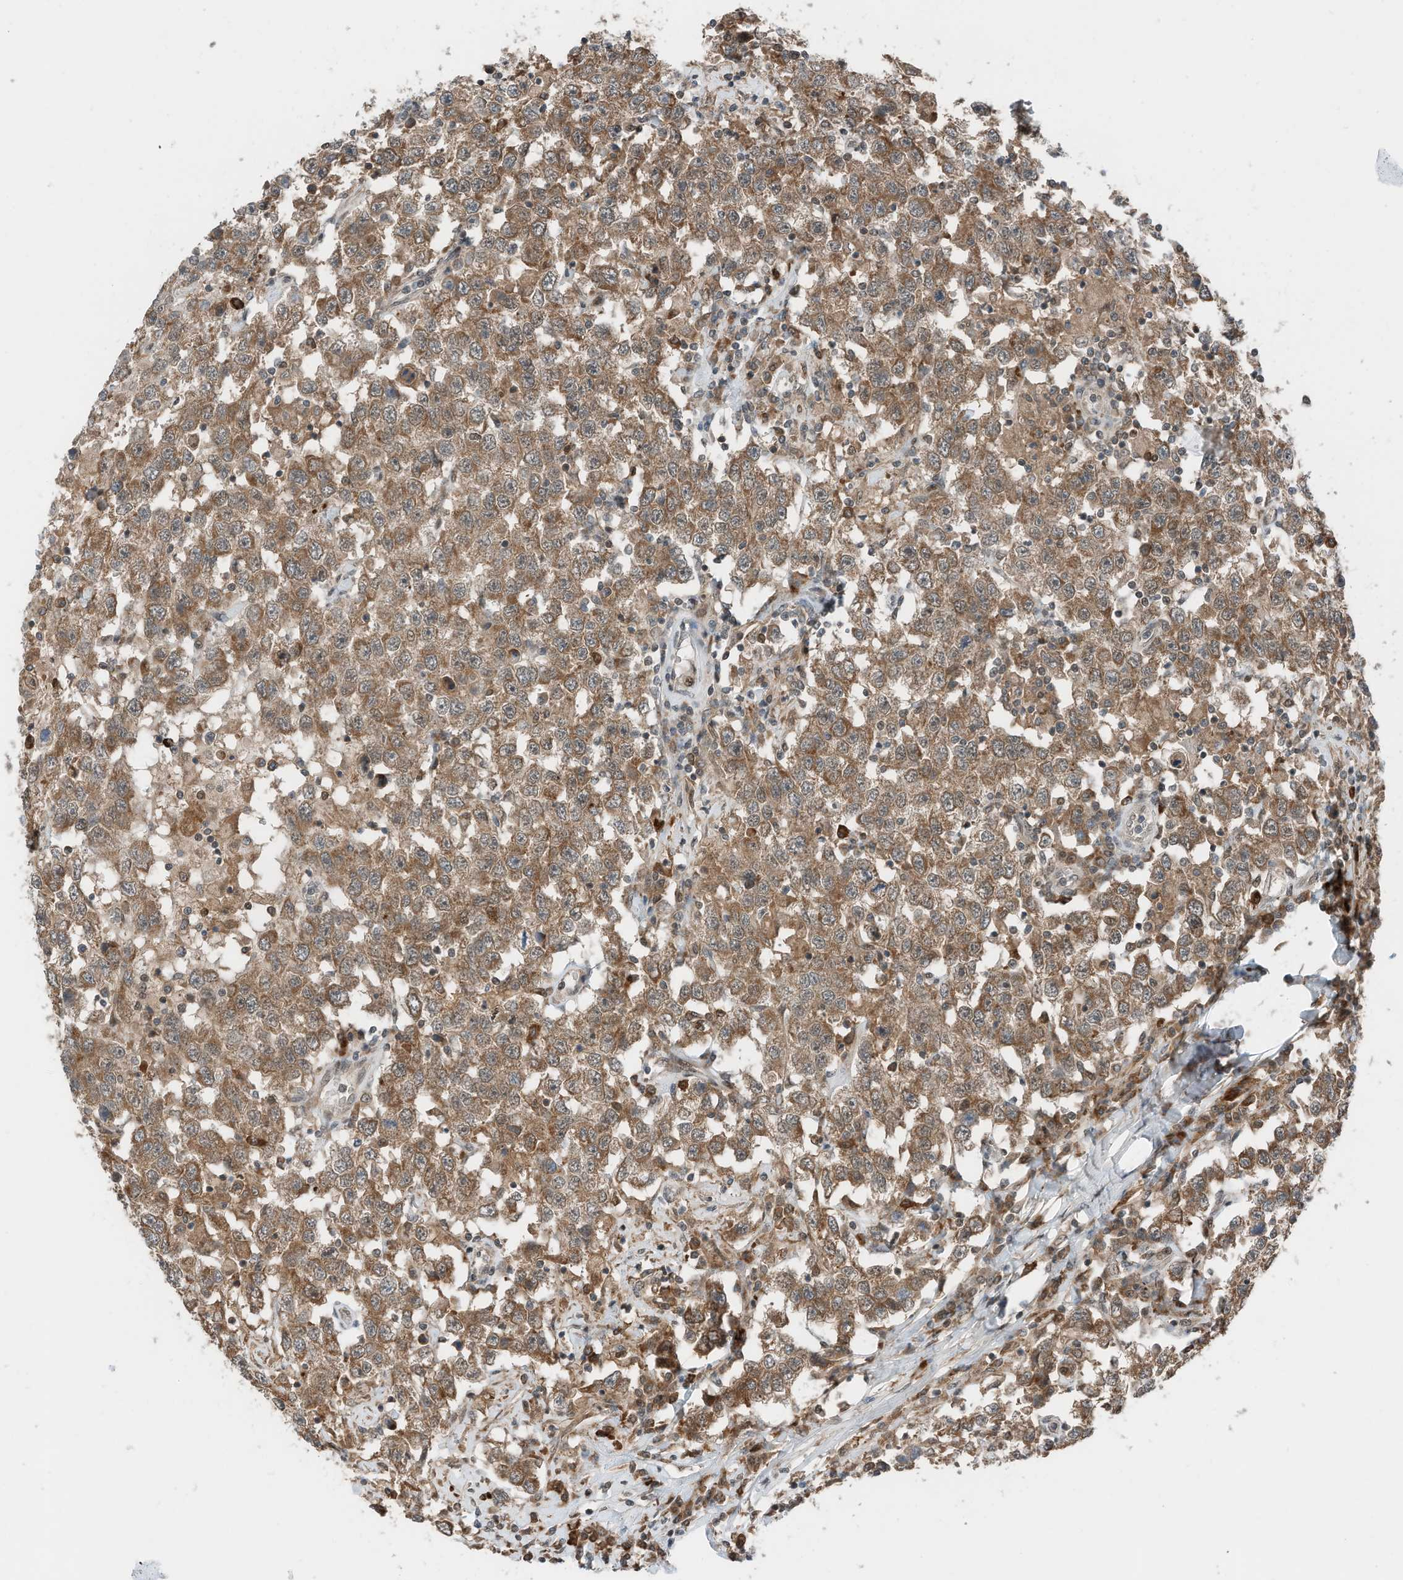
{"staining": {"intensity": "moderate", "quantity": ">75%", "location": "cytoplasmic/membranous"}, "tissue": "testis cancer", "cell_type": "Tumor cells", "image_type": "cancer", "snomed": [{"axis": "morphology", "description": "Seminoma, NOS"}, {"axis": "topography", "description": "Testis"}], "caption": "Protein expression by immunohistochemistry reveals moderate cytoplasmic/membranous expression in approximately >75% of tumor cells in testis cancer (seminoma).", "gene": "RMND1", "patient": {"sex": "male", "age": 41}}